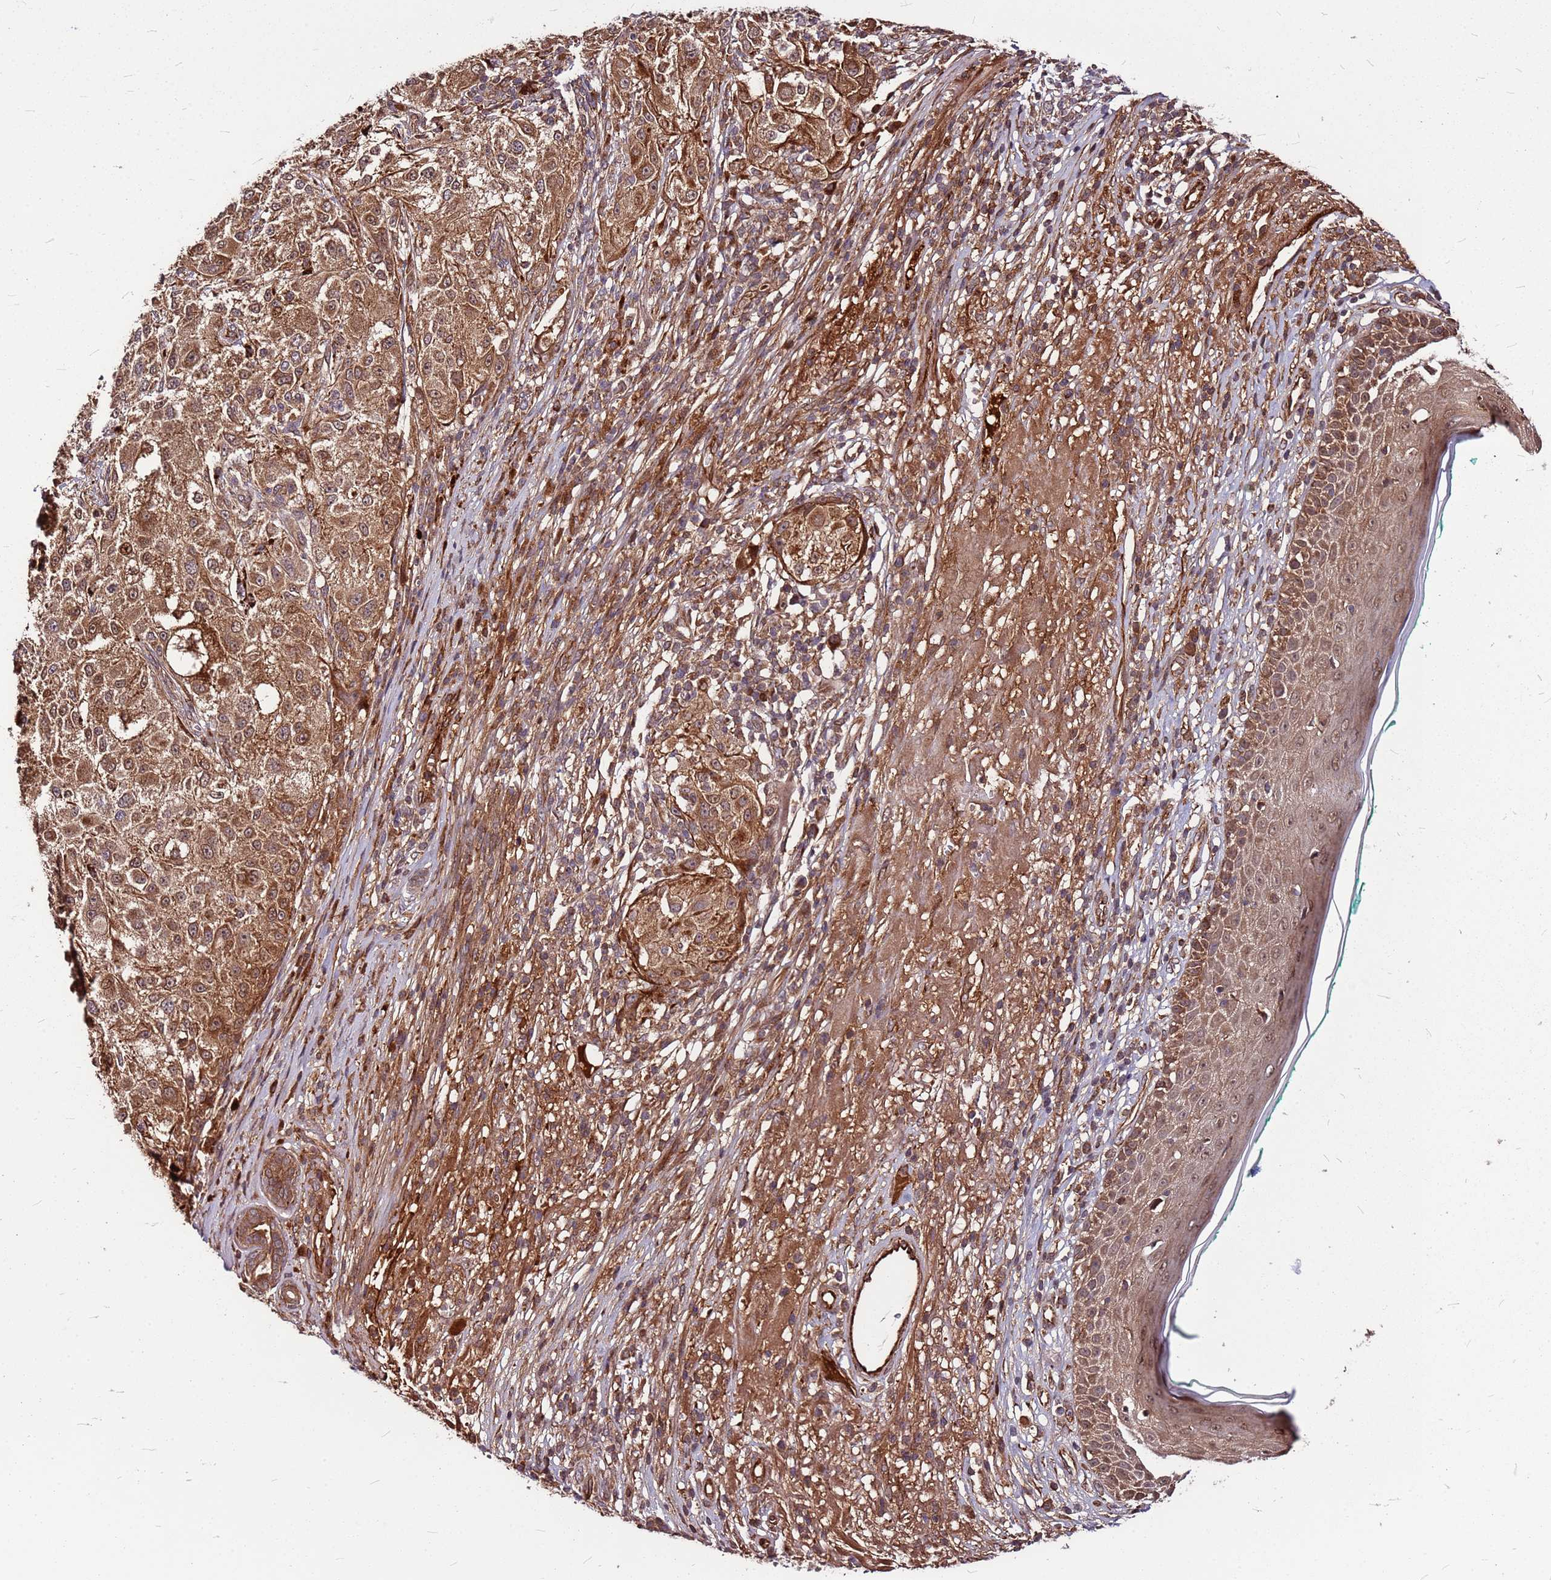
{"staining": {"intensity": "moderate", "quantity": ">75%", "location": "cytoplasmic/membranous,nuclear"}, "tissue": "melanoma", "cell_type": "Tumor cells", "image_type": "cancer", "snomed": [{"axis": "morphology", "description": "Necrosis, NOS"}, {"axis": "morphology", "description": "Malignant melanoma, NOS"}, {"axis": "topography", "description": "Skin"}], "caption": "Immunohistochemical staining of malignant melanoma shows moderate cytoplasmic/membranous and nuclear protein expression in about >75% of tumor cells.", "gene": "LYPLAL1", "patient": {"sex": "female", "age": 87}}